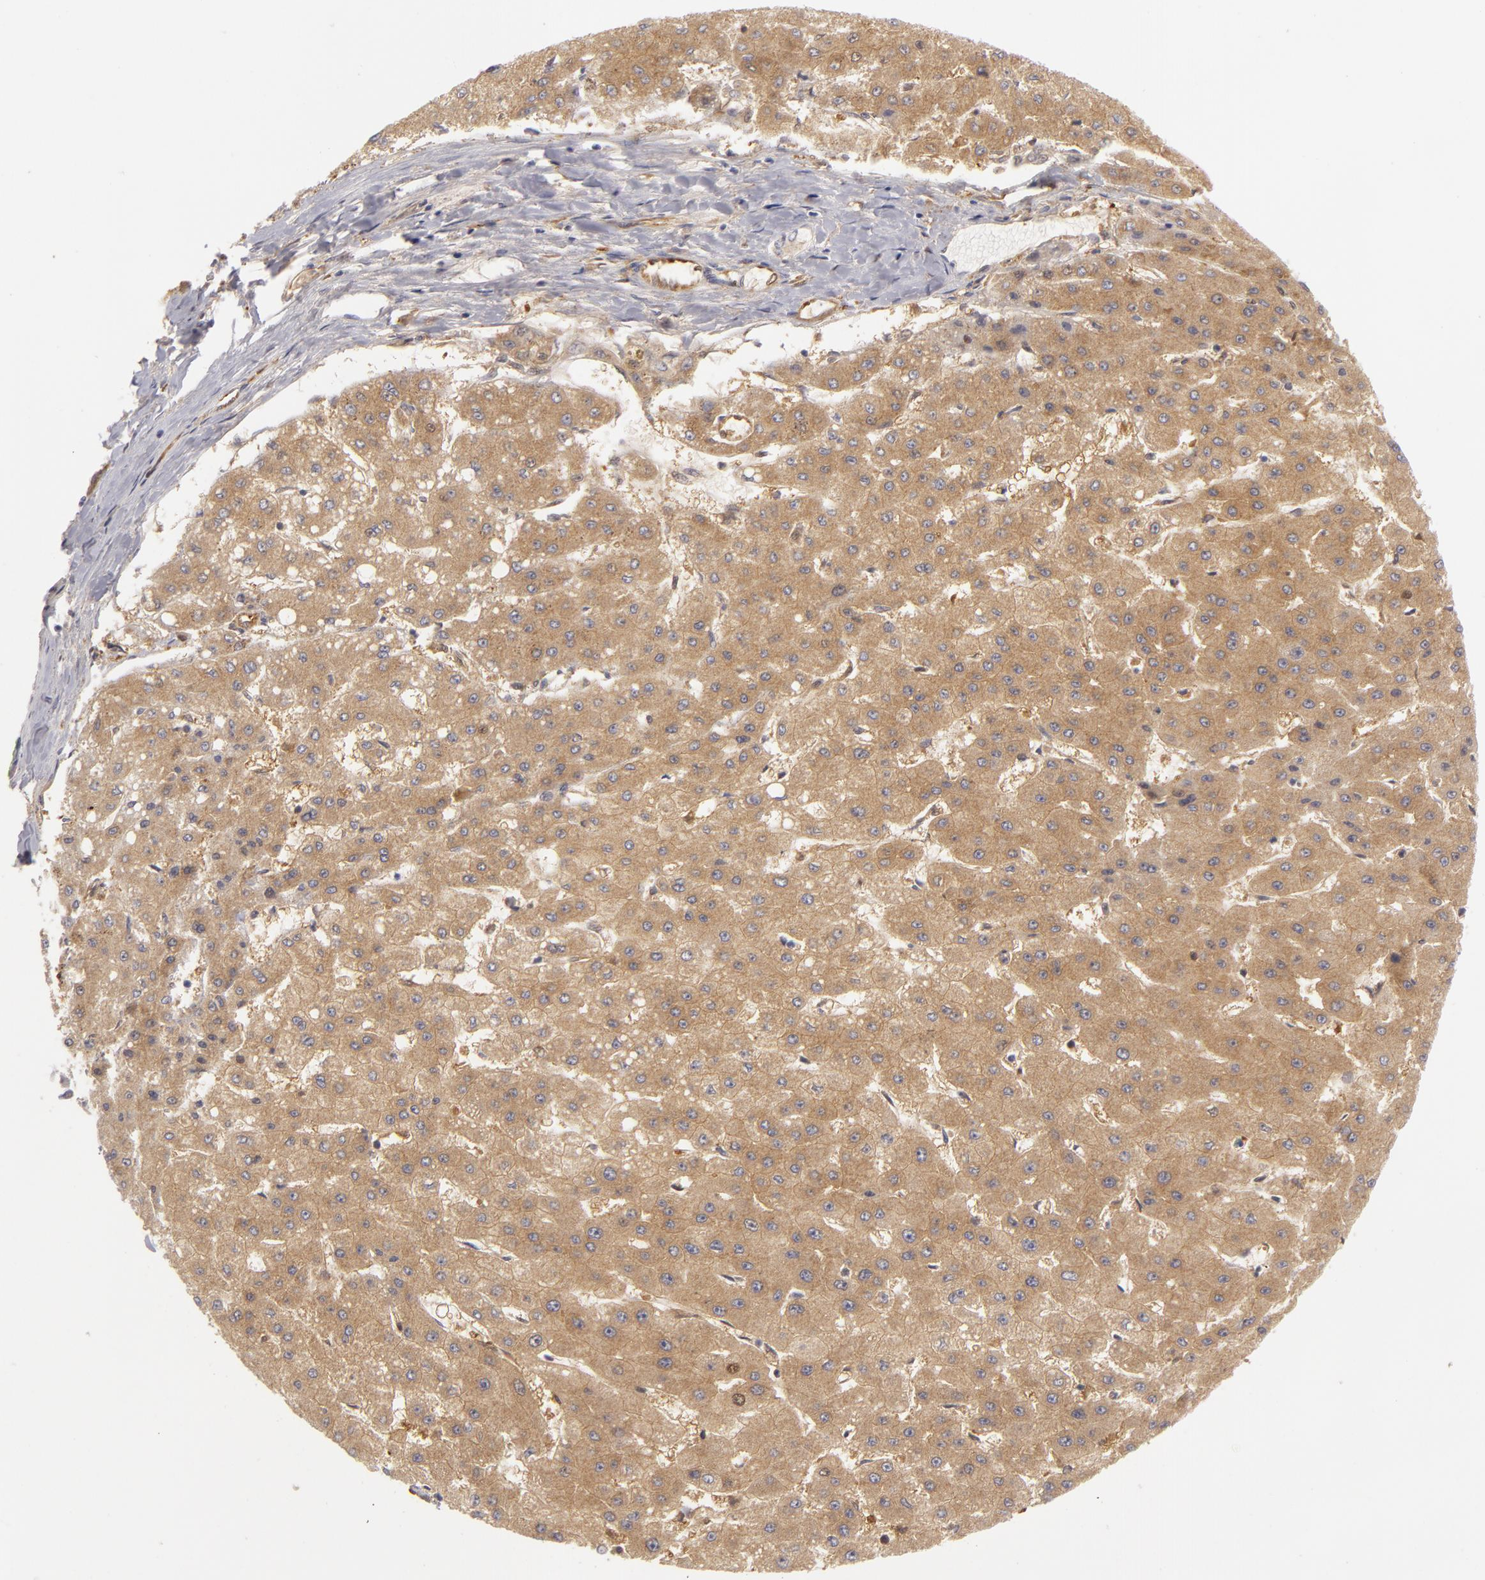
{"staining": {"intensity": "weak", "quantity": ">75%", "location": "cytoplasmic/membranous"}, "tissue": "liver cancer", "cell_type": "Tumor cells", "image_type": "cancer", "snomed": [{"axis": "morphology", "description": "Carcinoma, Hepatocellular, NOS"}, {"axis": "topography", "description": "Liver"}], "caption": "Weak cytoplasmic/membranous expression is identified in approximately >75% of tumor cells in liver hepatocellular carcinoma.", "gene": "ZNF229", "patient": {"sex": "female", "age": 52}}